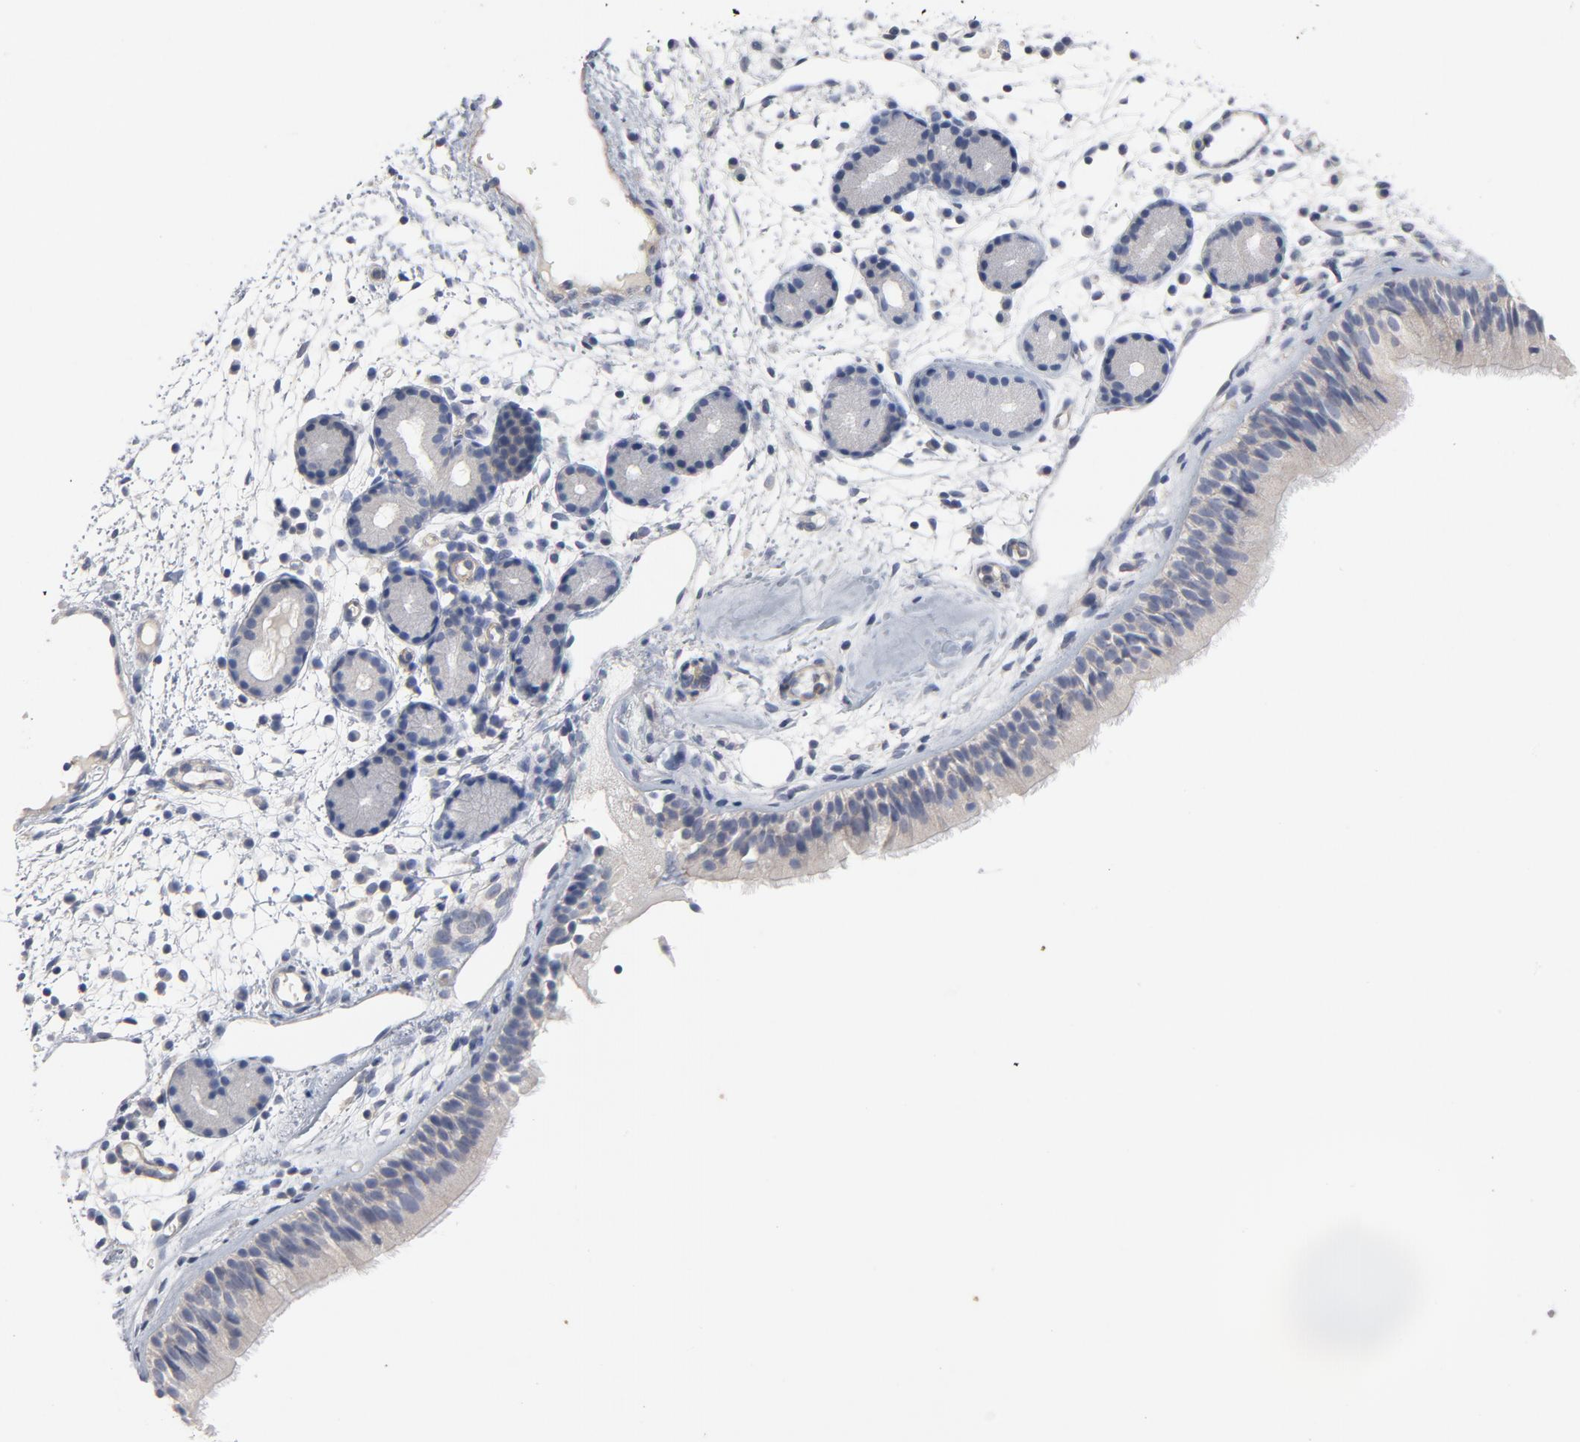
{"staining": {"intensity": "negative", "quantity": "none", "location": "none"}, "tissue": "nasopharynx", "cell_type": "Respiratory epithelial cells", "image_type": "normal", "snomed": [{"axis": "morphology", "description": "Normal tissue, NOS"}, {"axis": "morphology", "description": "Inflammation, NOS"}, {"axis": "topography", "description": "Nasopharynx"}], "caption": "Immunohistochemistry of unremarkable nasopharynx reveals no expression in respiratory epithelial cells.", "gene": "ROCK1", "patient": {"sex": "female", "age": 55}}